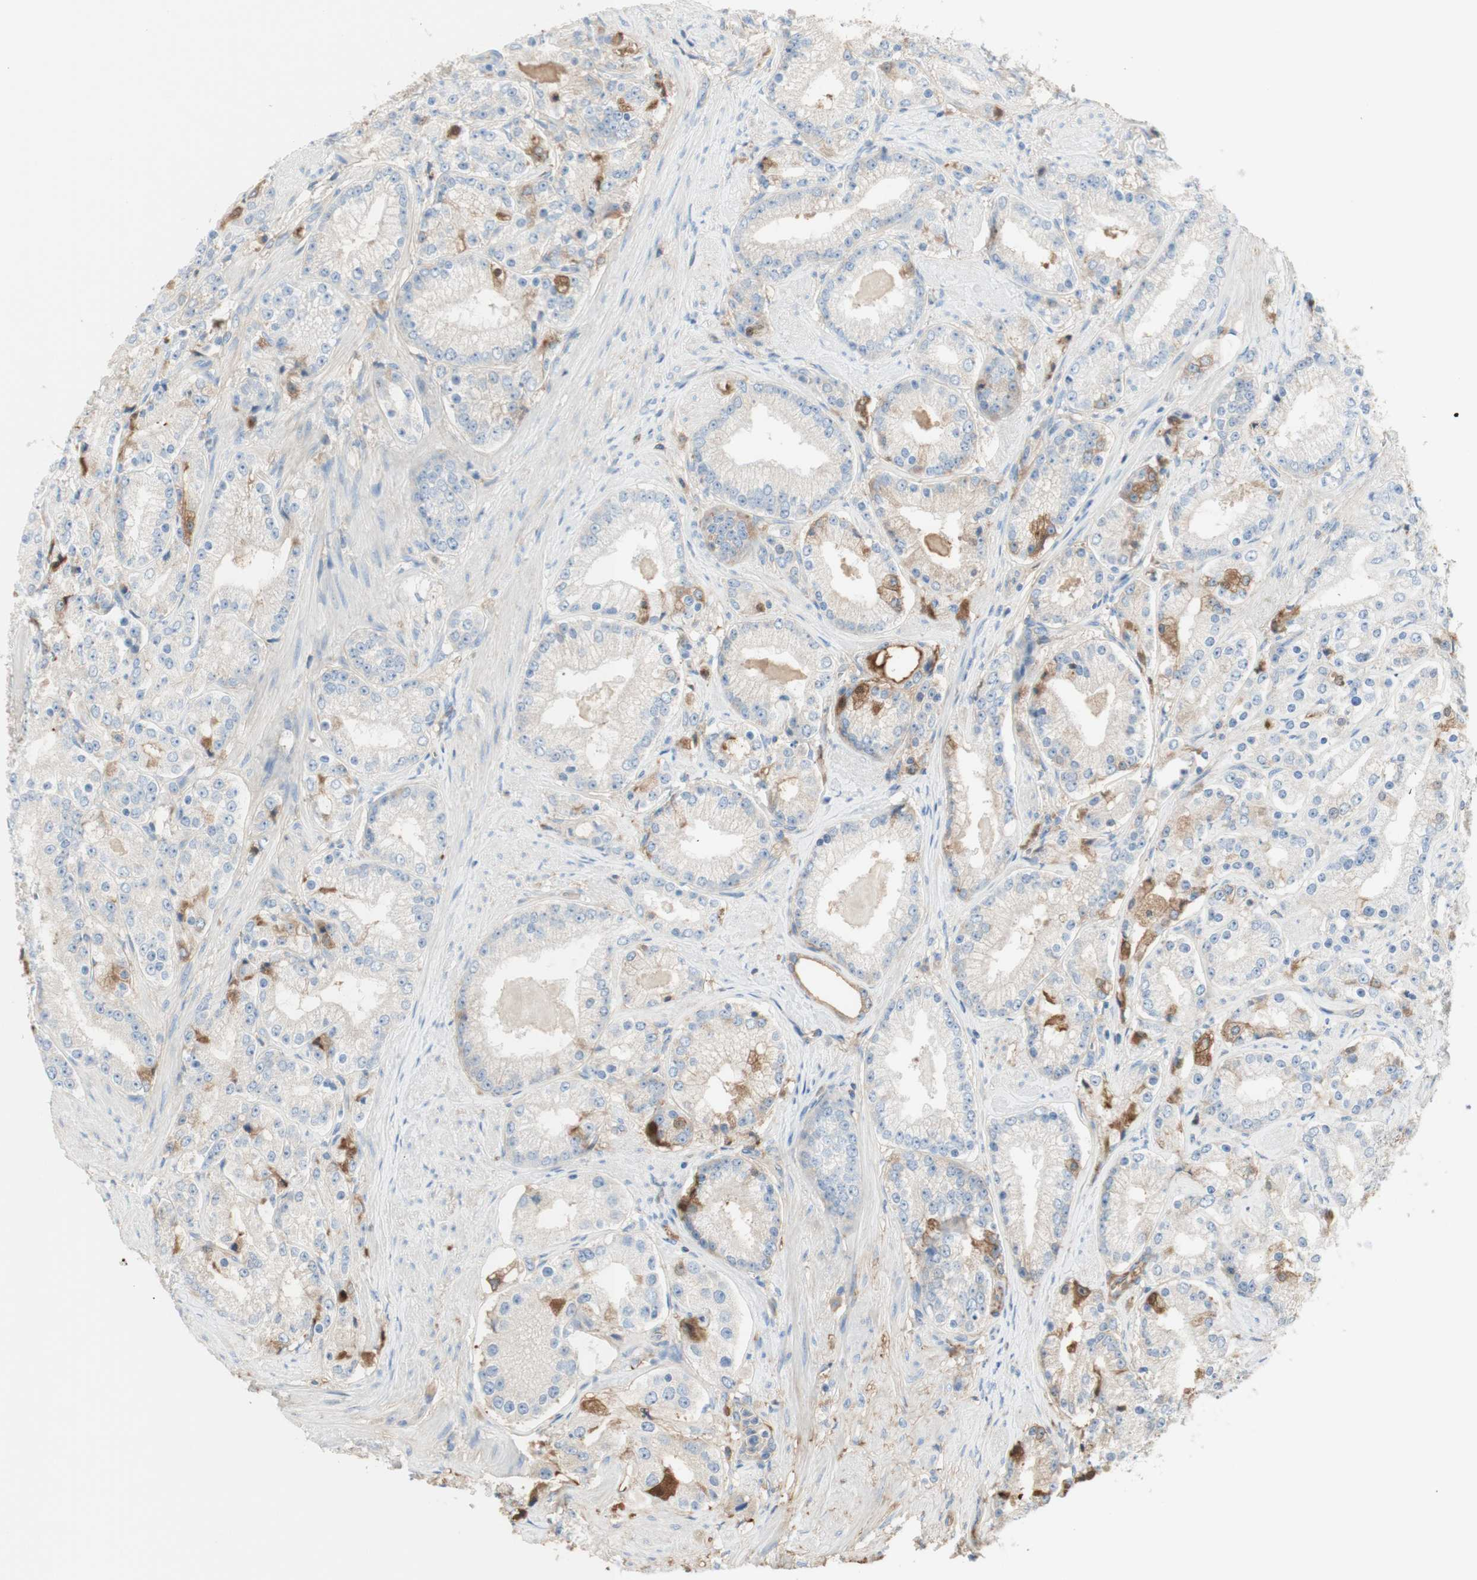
{"staining": {"intensity": "weak", "quantity": "<25%", "location": "cytoplasmic/membranous"}, "tissue": "prostate cancer", "cell_type": "Tumor cells", "image_type": "cancer", "snomed": [{"axis": "morphology", "description": "Adenocarcinoma, Low grade"}, {"axis": "topography", "description": "Prostate"}], "caption": "Immunohistochemistry (IHC) of prostate cancer (adenocarcinoma (low-grade)) reveals no positivity in tumor cells.", "gene": "KNG1", "patient": {"sex": "male", "age": 63}}